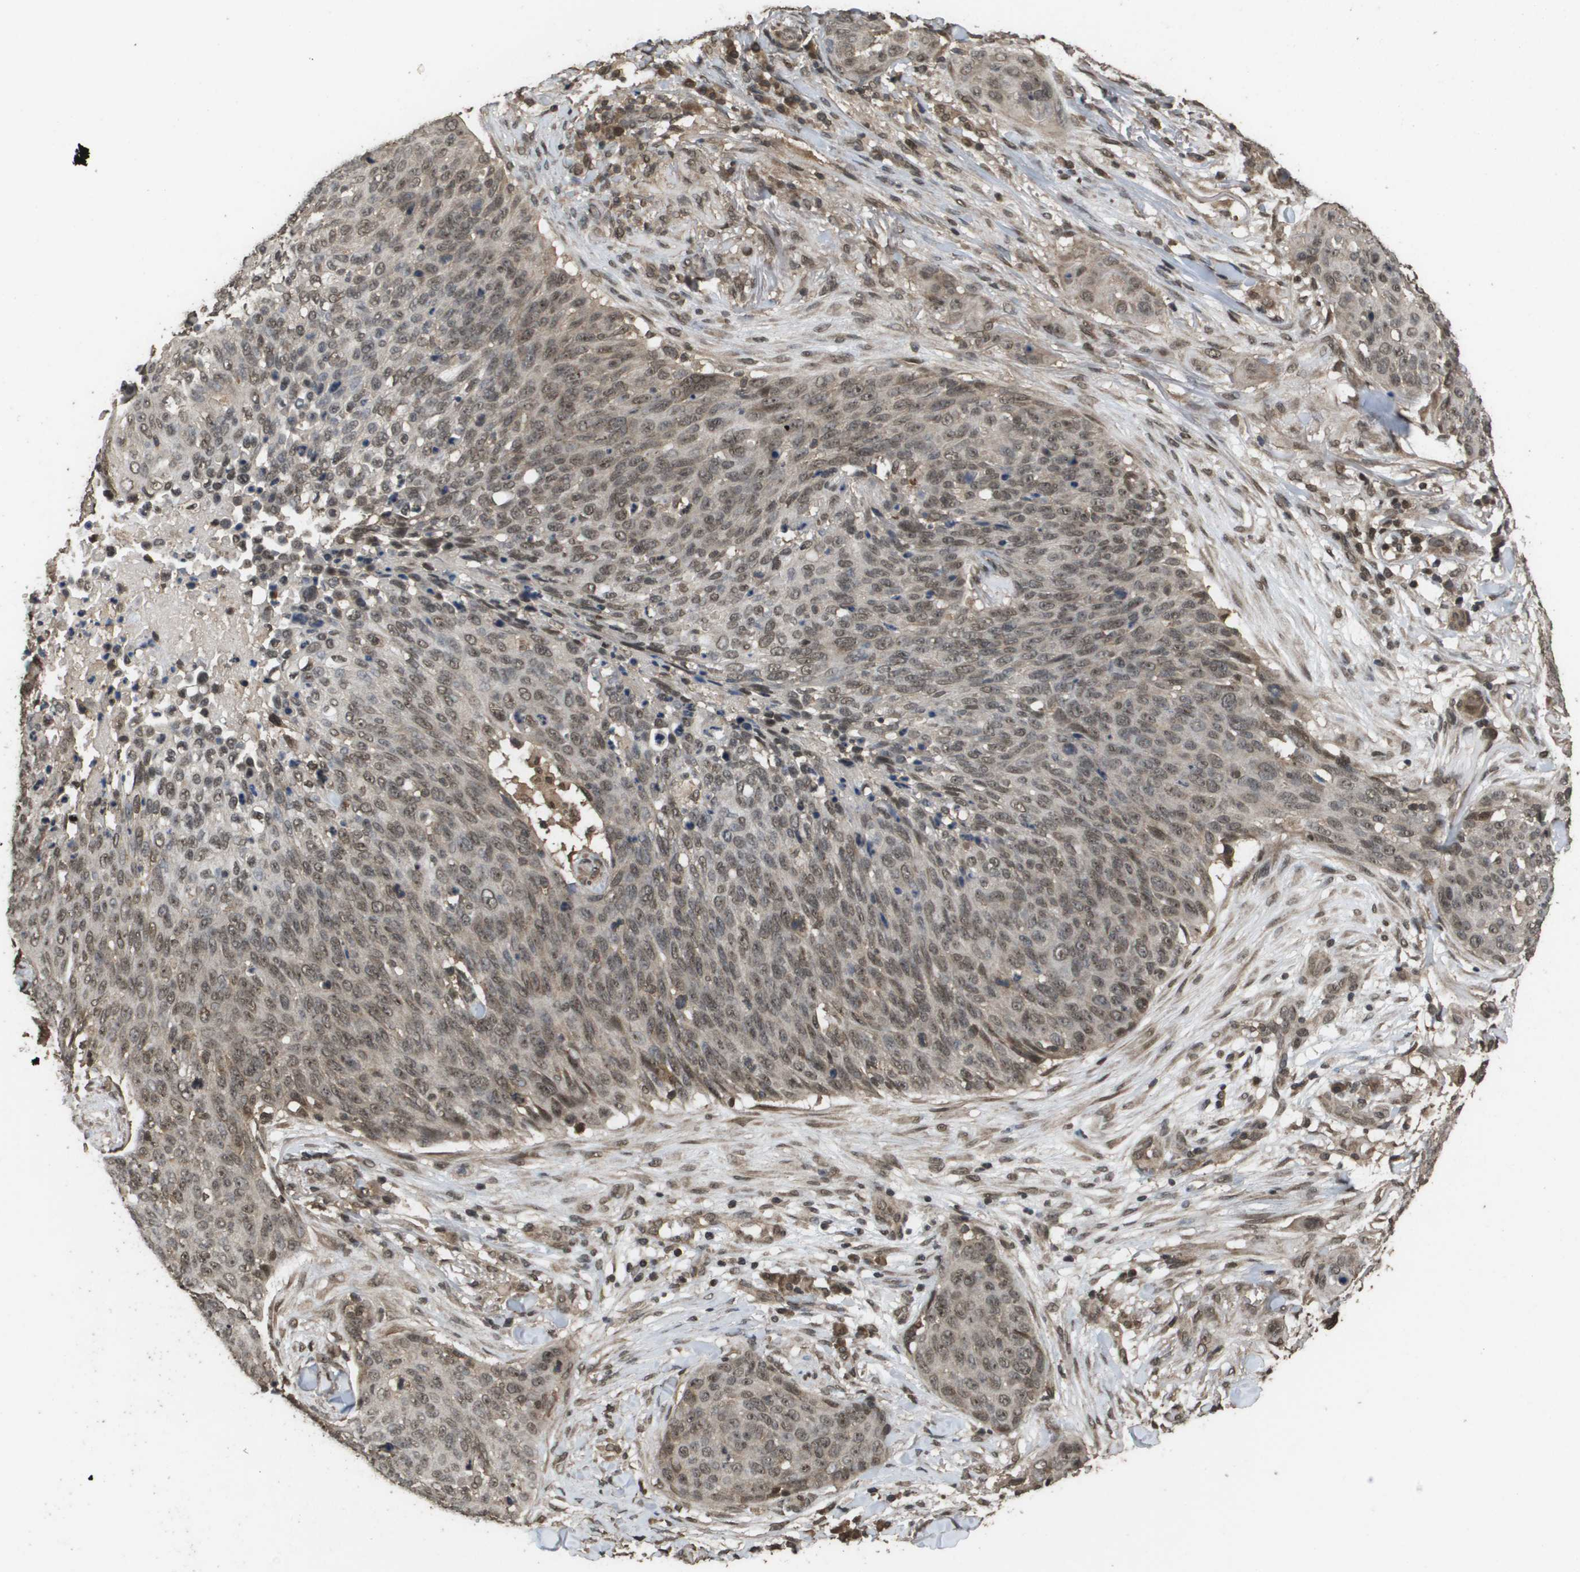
{"staining": {"intensity": "weak", "quantity": "25%-75%", "location": "cytoplasmic/membranous,nuclear"}, "tissue": "skin cancer", "cell_type": "Tumor cells", "image_type": "cancer", "snomed": [{"axis": "morphology", "description": "Squamous cell carcinoma in situ, NOS"}, {"axis": "morphology", "description": "Squamous cell carcinoma, NOS"}, {"axis": "topography", "description": "Skin"}], "caption": "Brown immunohistochemical staining in squamous cell carcinoma in situ (skin) displays weak cytoplasmic/membranous and nuclear expression in about 25%-75% of tumor cells. The staining is performed using DAB brown chromogen to label protein expression. The nuclei are counter-stained blue using hematoxylin.", "gene": "AXIN2", "patient": {"sex": "male", "age": 93}}